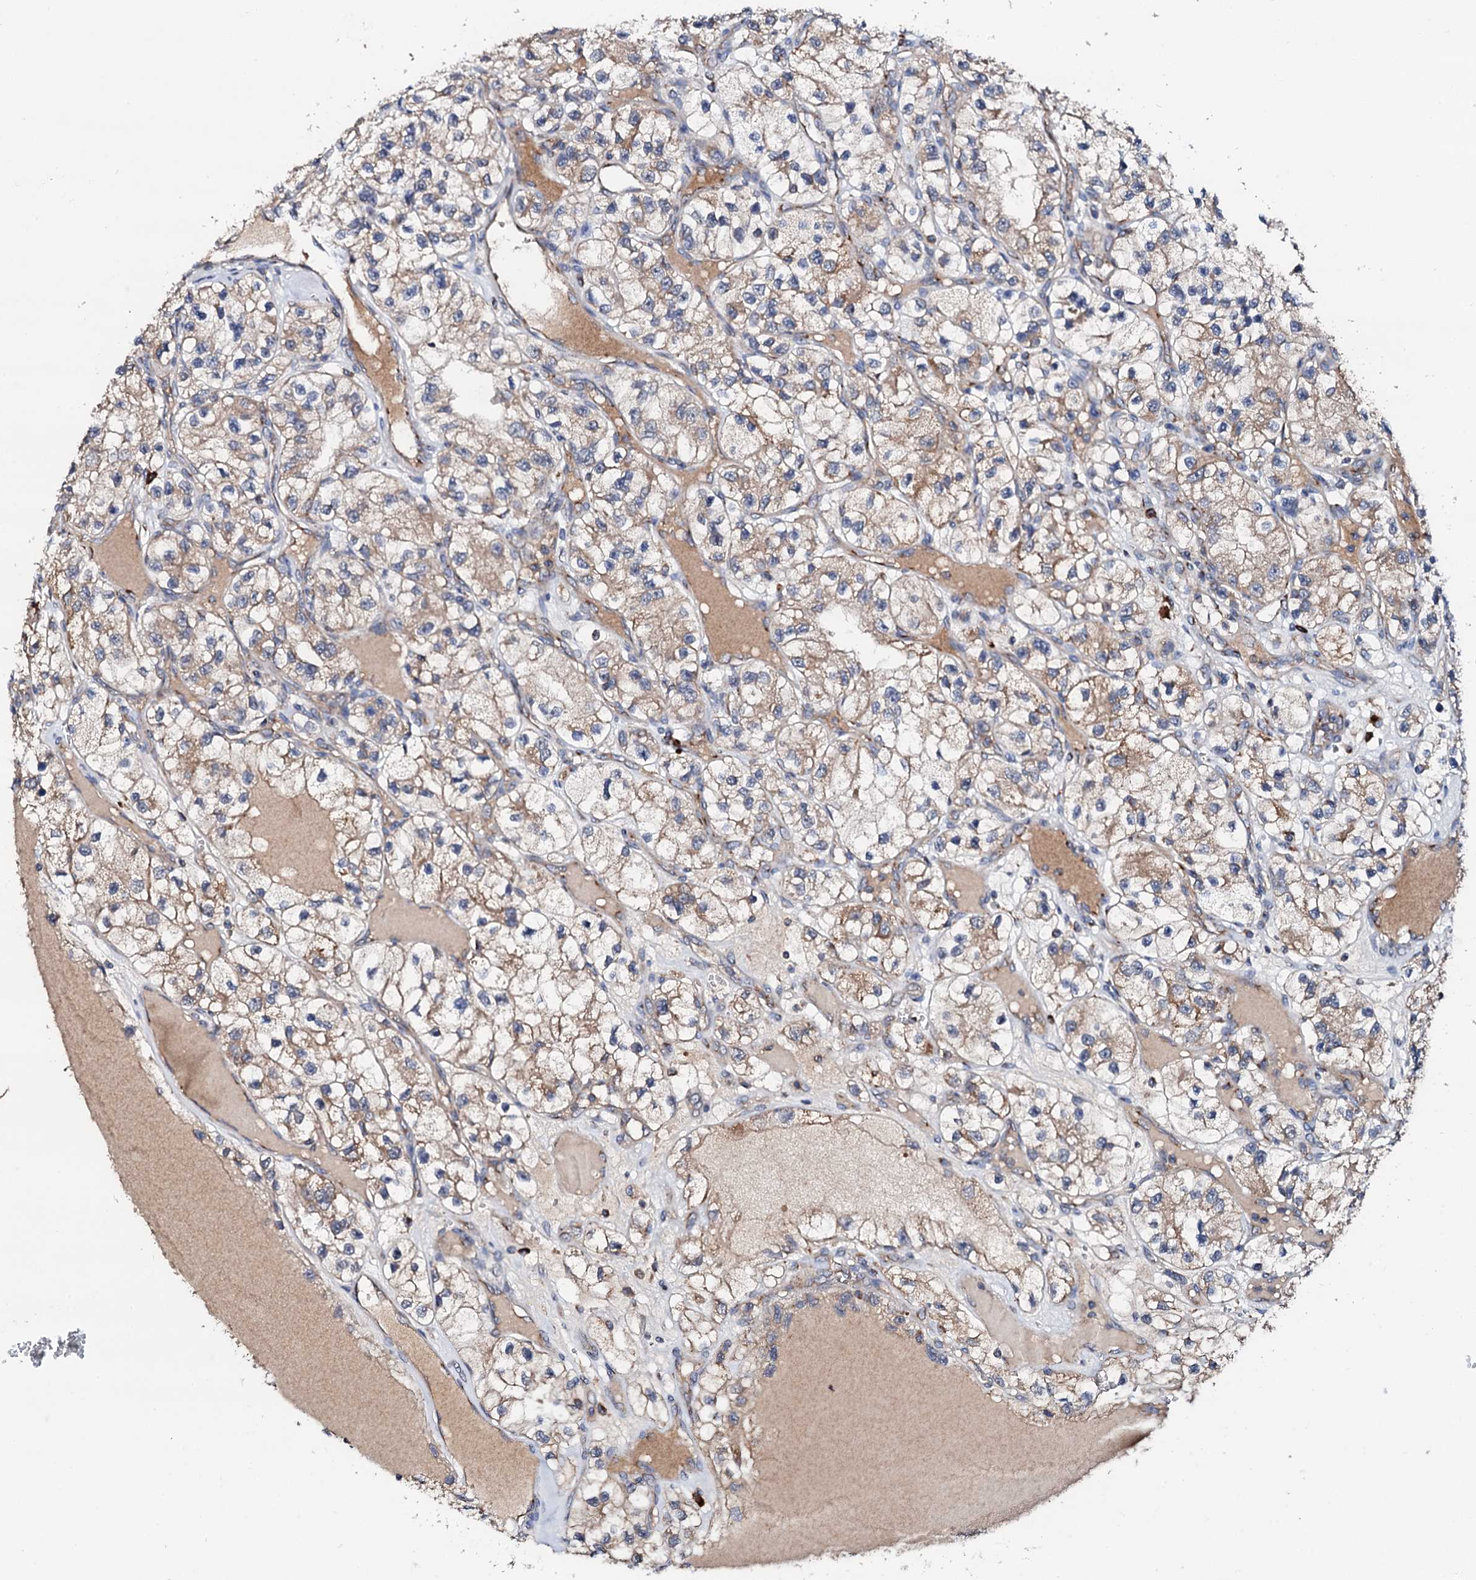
{"staining": {"intensity": "weak", "quantity": ">75%", "location": "cytoplasmic/membranous"}, "tissue": "renal cancer", "cell_type": "Tumor cells", "image_type": "cancer", "snomed": [{"axis": "morphology", "description": "Adenocarcinoma, NOS"}, {"axis": "topography", "description": "Kidney"}], "caption": "A low amount of weak cytoplasmic/membranous staining is present in about >75% of tumor cells in renal cancer tissue.", "gene": "ST3GAL1", "patient": {"sex": "female", "age": 57}}